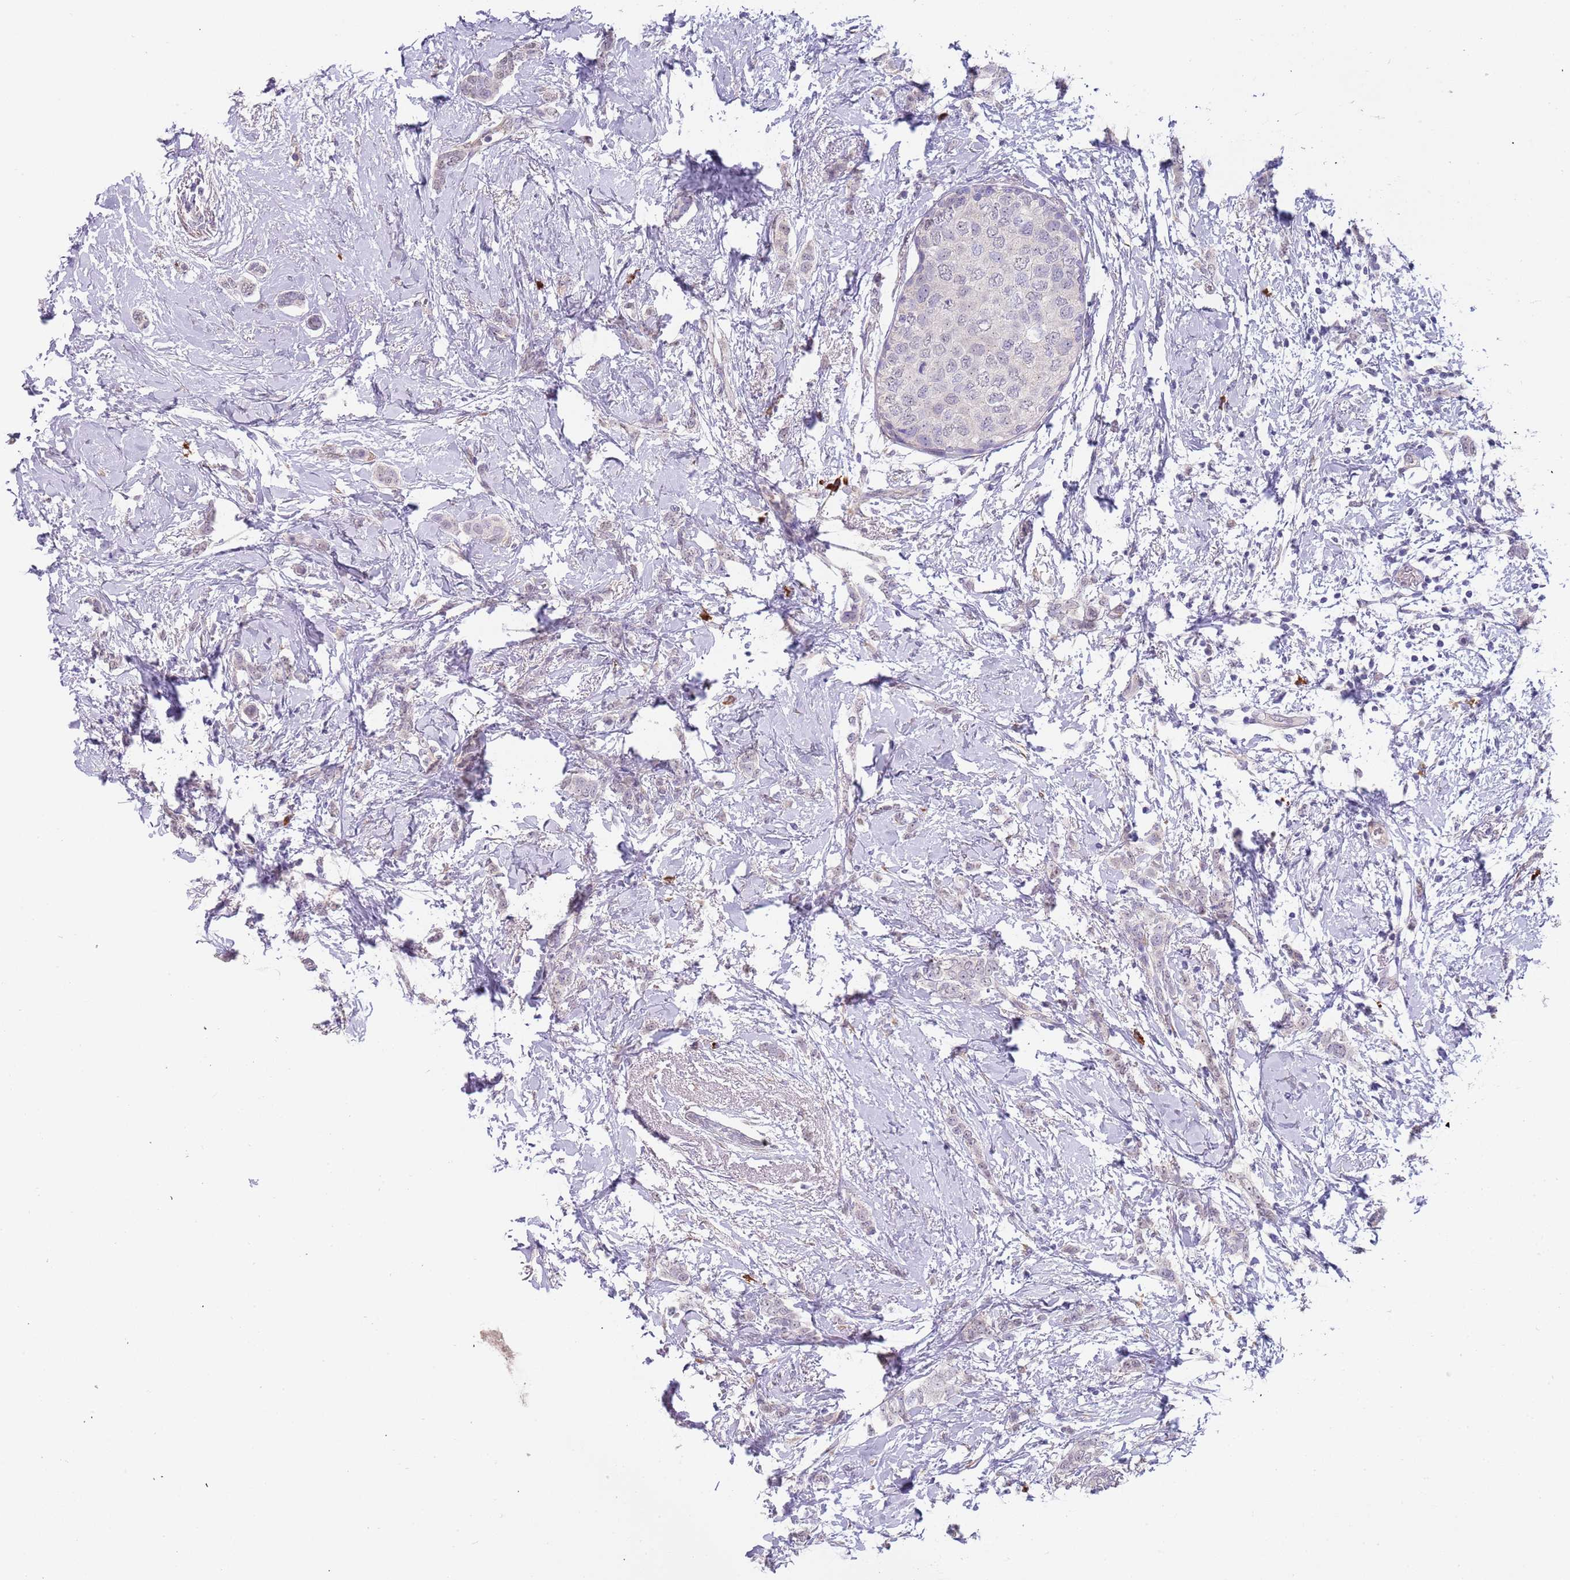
{"staining": {"intensity": "negative", "quantity": "none", "location": "none"}, "tissue": "breast cancer", "cell_type": "Tumor cells", "image_type": "cancer", "snomed": [{"axis": "morphology", "description": "Duct carcinoma"}, {"axis": "topography", "description": "Breast"}], "caption": "The image displays no significant positivity in tumor cells of breast invasive ductal carcinoma.", "gene": "TNRC6C", "patient": {"sex": "female", "age": 72}}